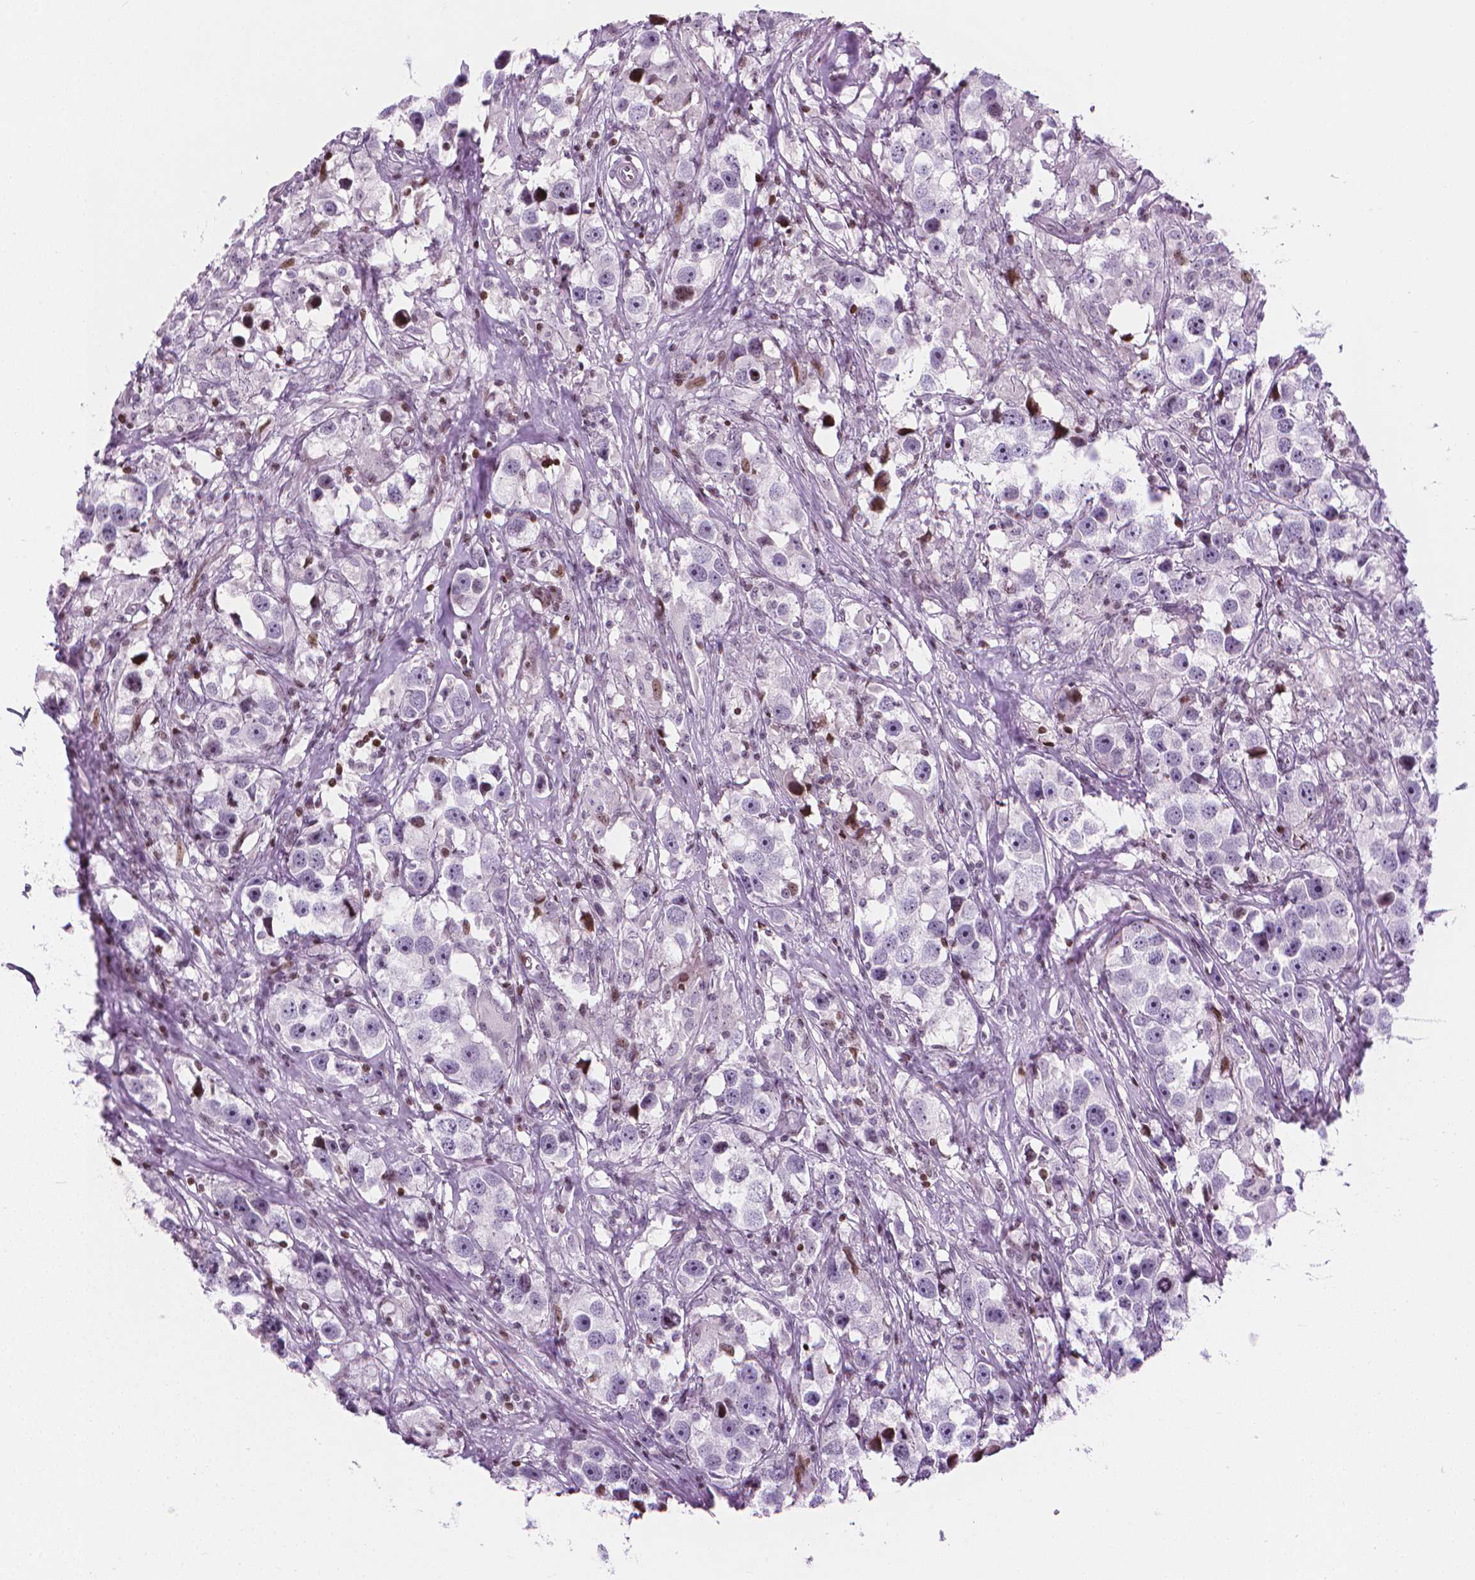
{"staining": {"intensity": "moderate", "quantity": "<25%", "location": "nuclear"}, "tissue": "testis cancer", "cell_type": "Tumor cells", "image_type": "cancer", "snomed": [{"axis": "morphology", "description": "Seminoma, NOS"}, {"axis": "topography", "description": "Testis"}], "caption": "This histopathology image displays immunohistochemistry (IHC) staining of human testis cancer (seminoma), with low moderate nuclear staining in about <25% of tumor cells.", "gene": "PIP4K2A", "patient": {"sex": "male", "age": 49}}